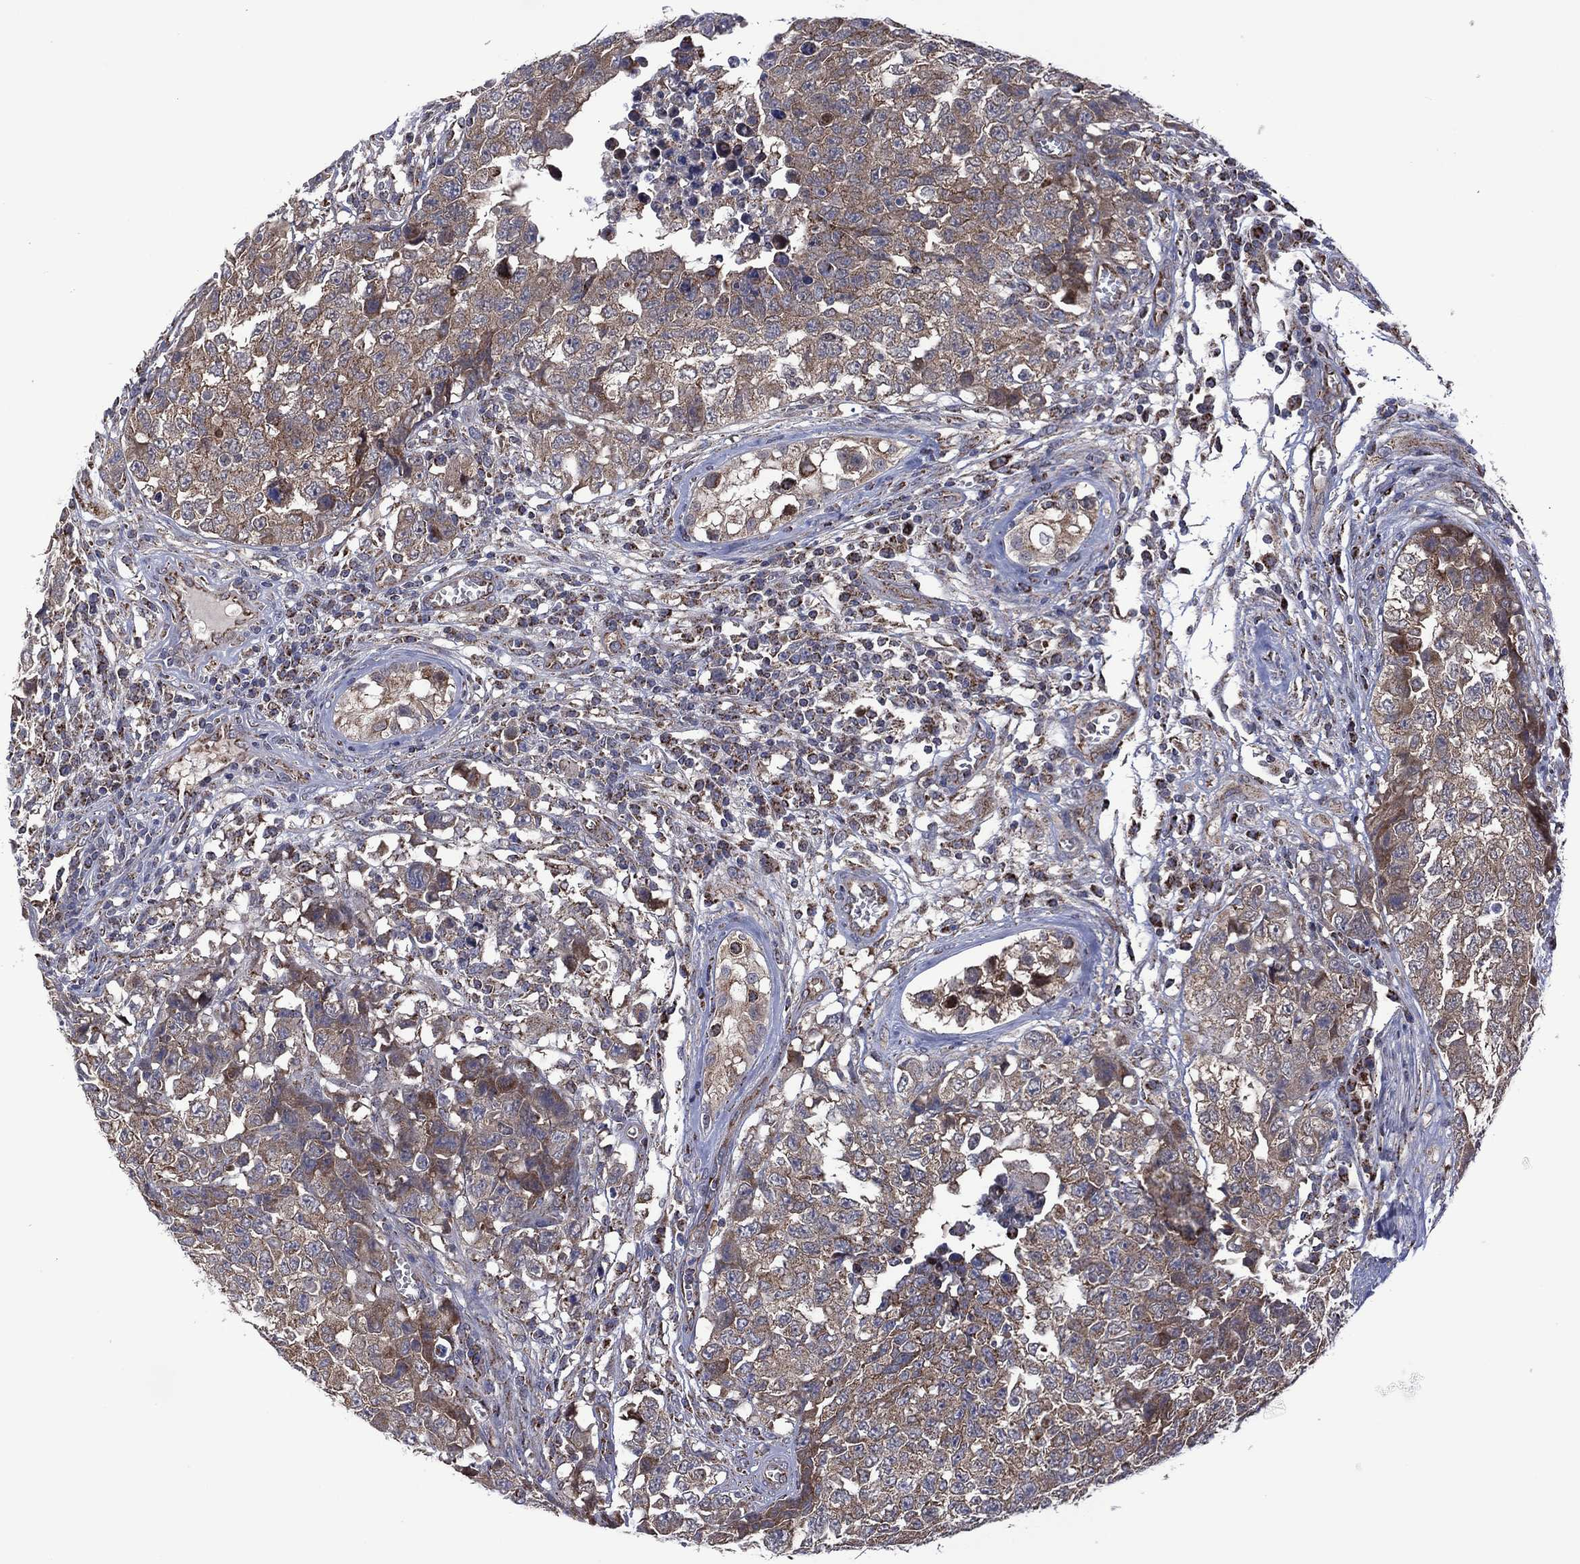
{"staining": {"intensity": "weak", "quantity": "25%-75%", "location": "cytoplasmic/membranous"}, "tissue": "testis cancer", "cell_type": "Tumor cells", "image_type": "cancer", "snomed": [{"axis": "morphology", "description": "Carcinoma, Embryonal, NOS"}, {"axis": "topography", "description": "Testis"}], "caption": "This histopathology image exhibits testis cancer stained with immunohistochemistry (IHC) to label a protein in brown. The cytoplasmic/membranous of tumor cells show weak positivity for the protein. Nuclei are counter-stained blue.", "gene": "PIDD1", "patient": {"sex": "male", "age": 23}}